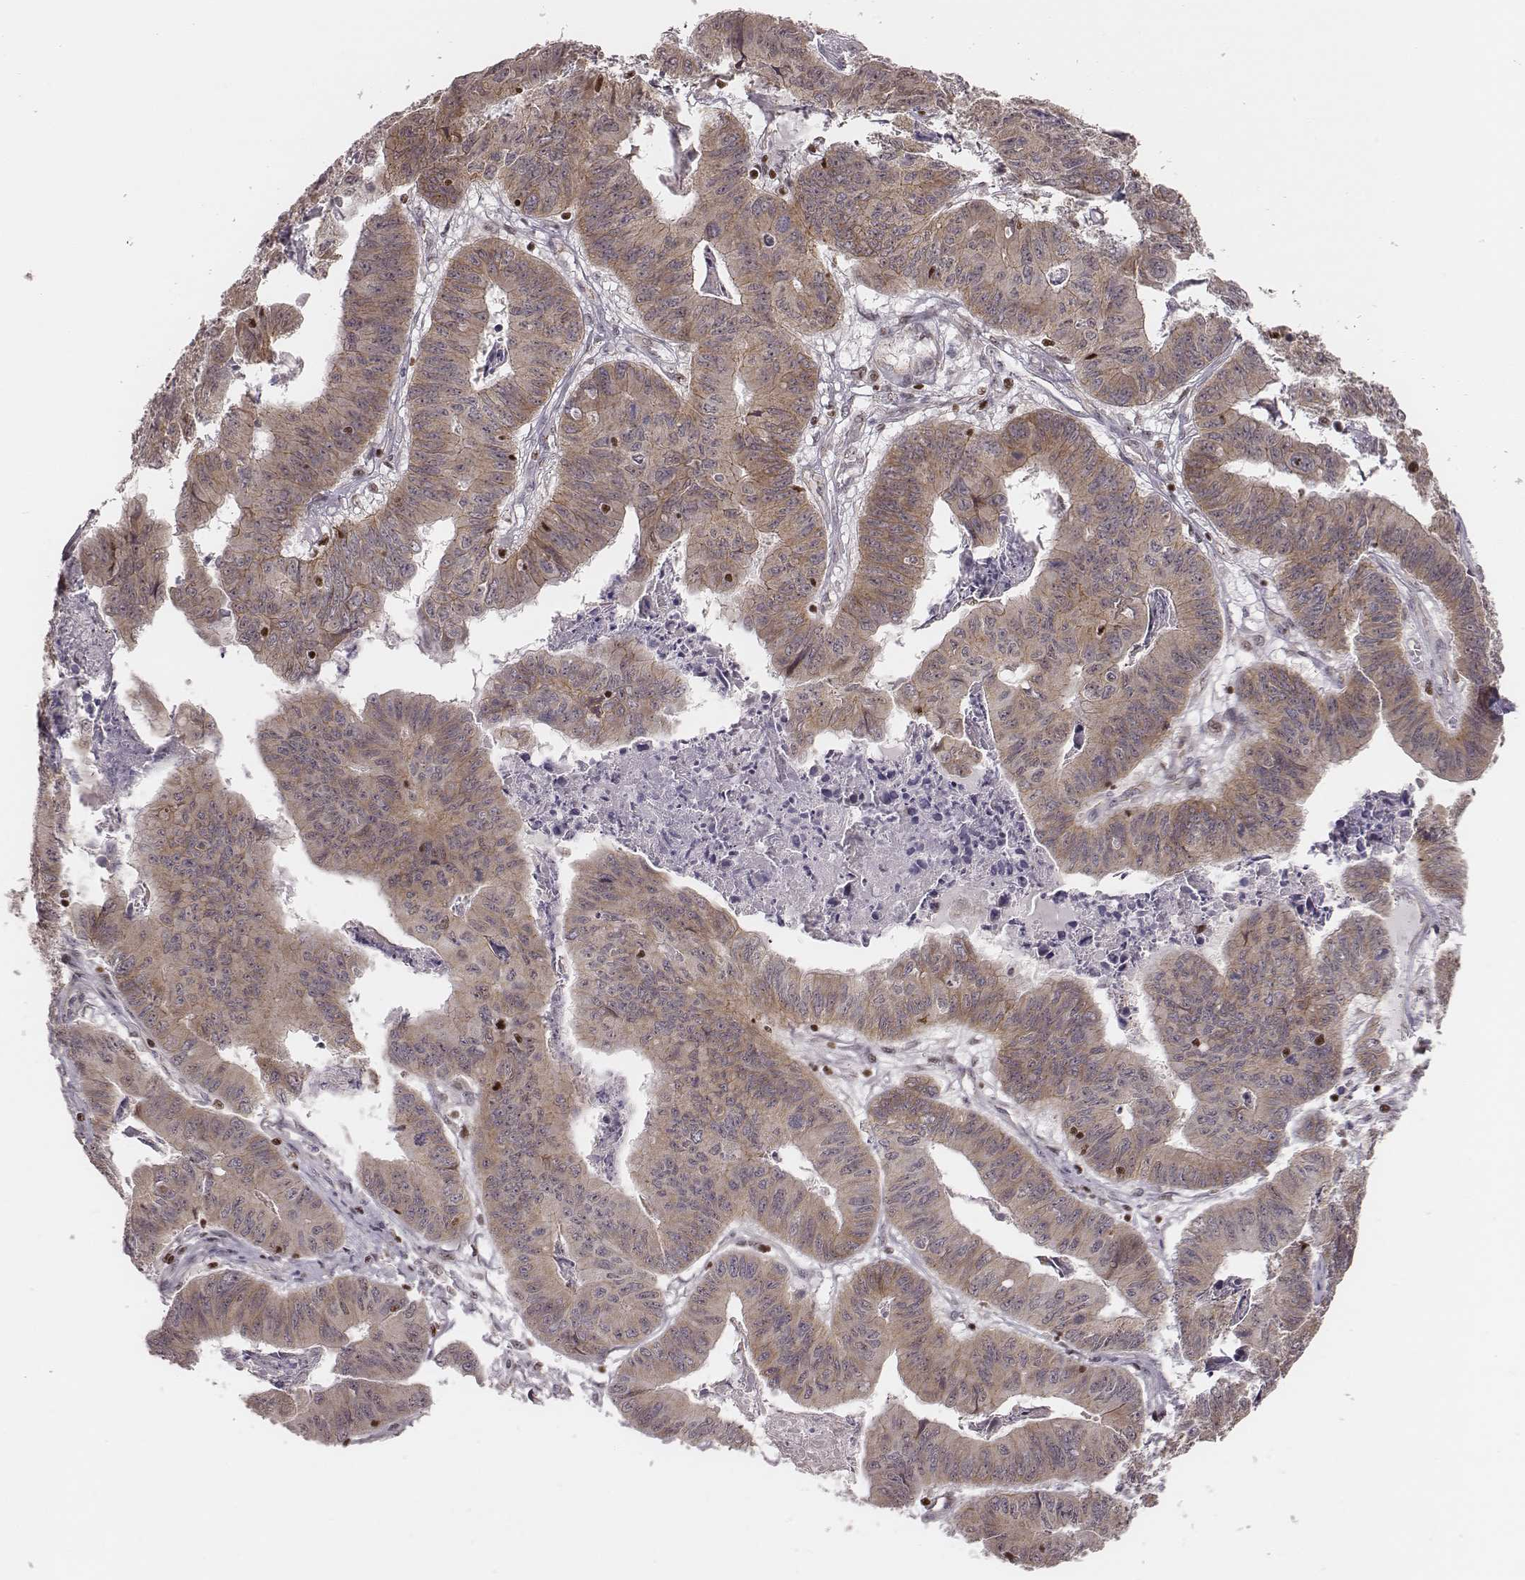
{"staining": {"intensity": "weak", "quantity": ">75%", "location": "cytoplasmic/membranous"}, "tissue": "stomach cancer", "cell_type": "Tumor cells", "image_type": "cancer", "snomed": [{"axis": "morphology", "description": "Adenocarcinoma, NOS"}, {"axis": "topography", "description": "Stomach, lower"}], "caption": "Immunohistochemical staining of human adenocarcinoma (stomach) reveals low levels of weak cytoplasmic/membranous staining in about >75% of tumor cells. (DAB (3,3'-diaminobenzidine) IHC, brown staining for protein, blue staining for nuclei).", "gene": "WDR59", "patient": {"sex": "male", "age": 77}}